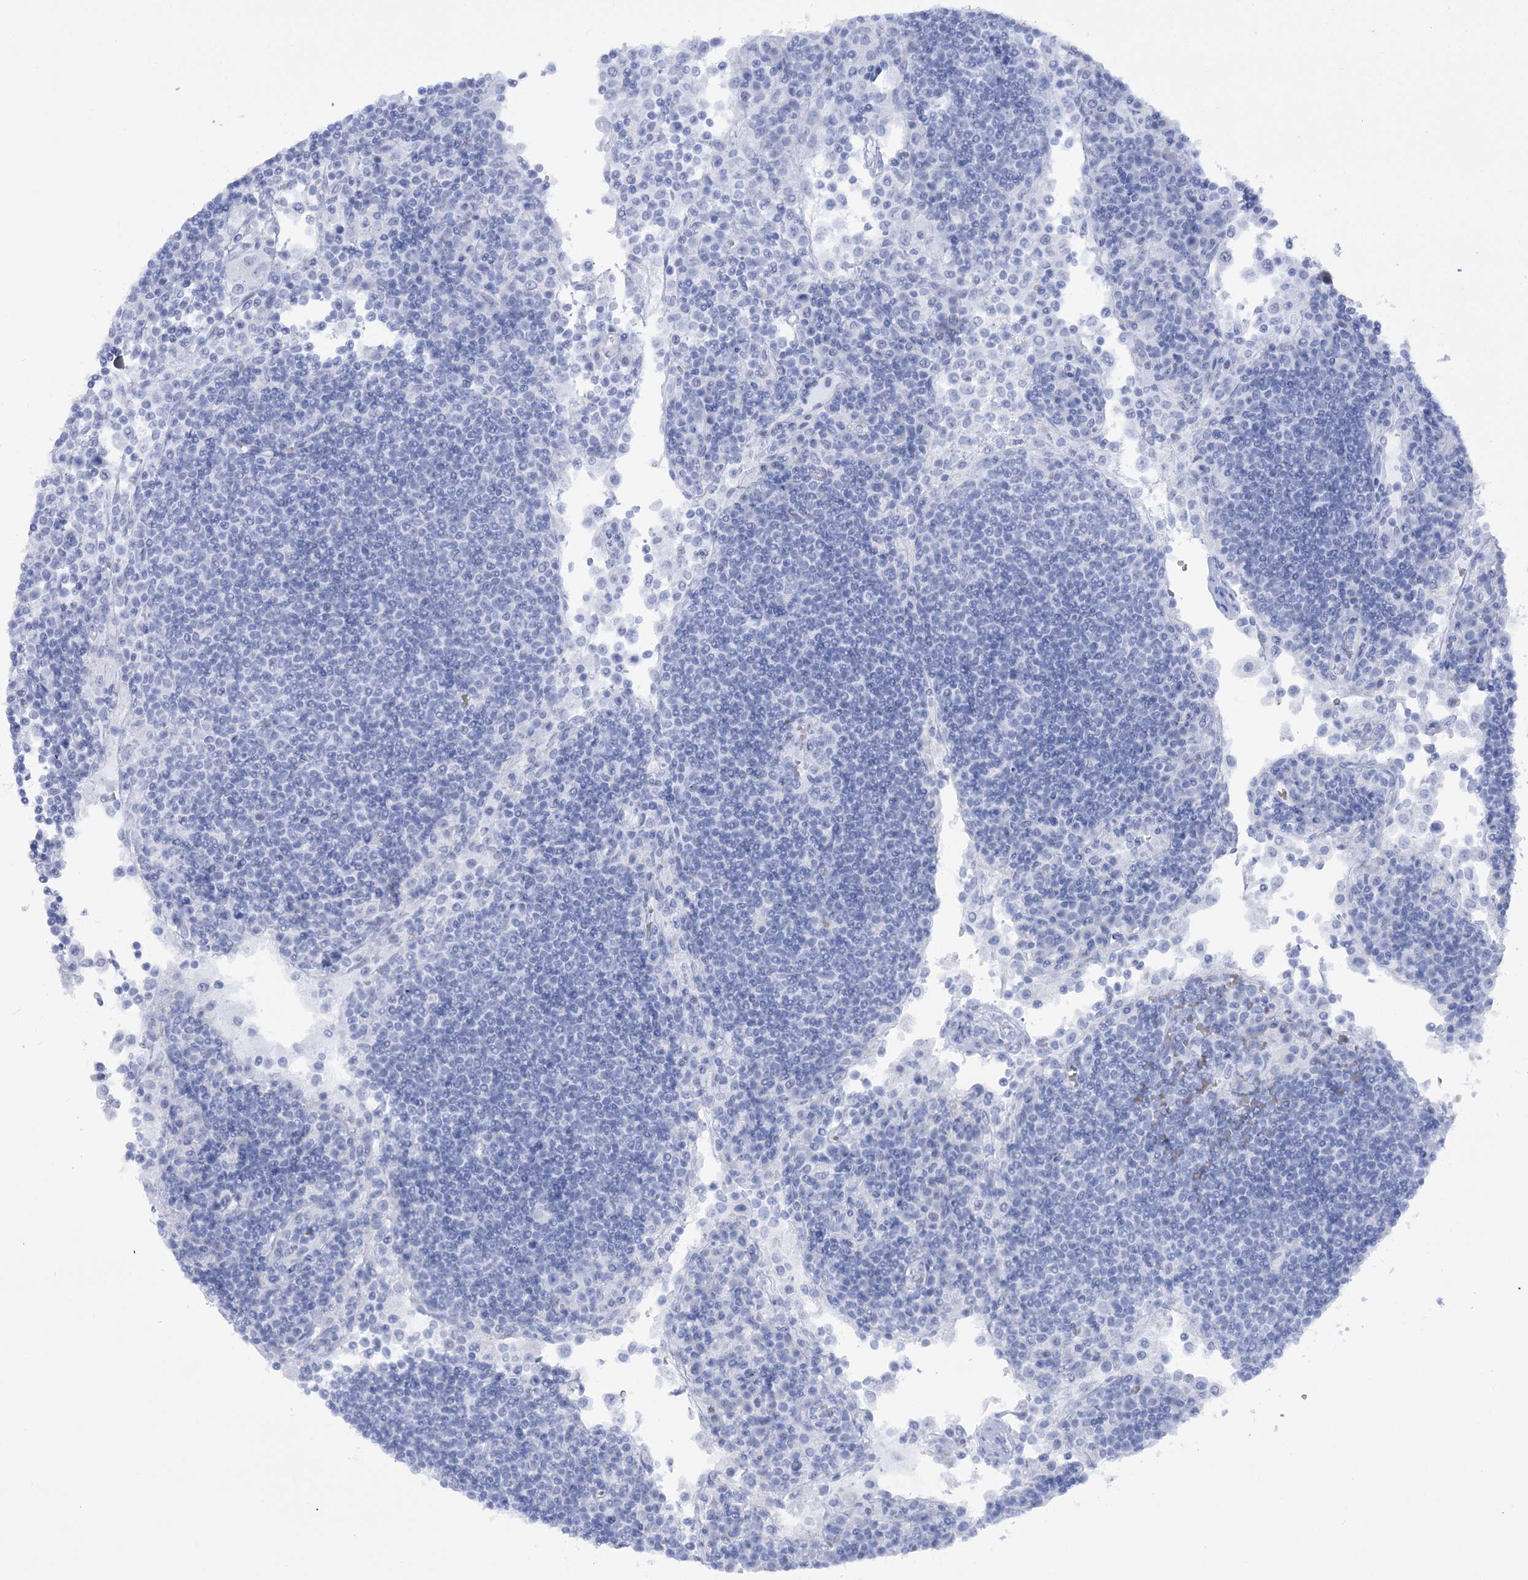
{"staining": {"intensity": "negative", "quantity": "none", "location": "none"}, "tissue": "lymph node", "cell_type": "Germinal center cells", "image_type": "normal", "snomed": [{"axis": "morphology", "description": "Normal tissue, NOS"}, {"axis": "topography", "description": "Lymph node"}], "caption": "This histopathology image is of unremarkable lymph node stained with immunohistochemistry to label a protein in brown with the nuclei are counter-stained blue. There is no staining in germinal center cells.", "gene": "SIAE", "patient": {"sex": "female", "age": 53}}